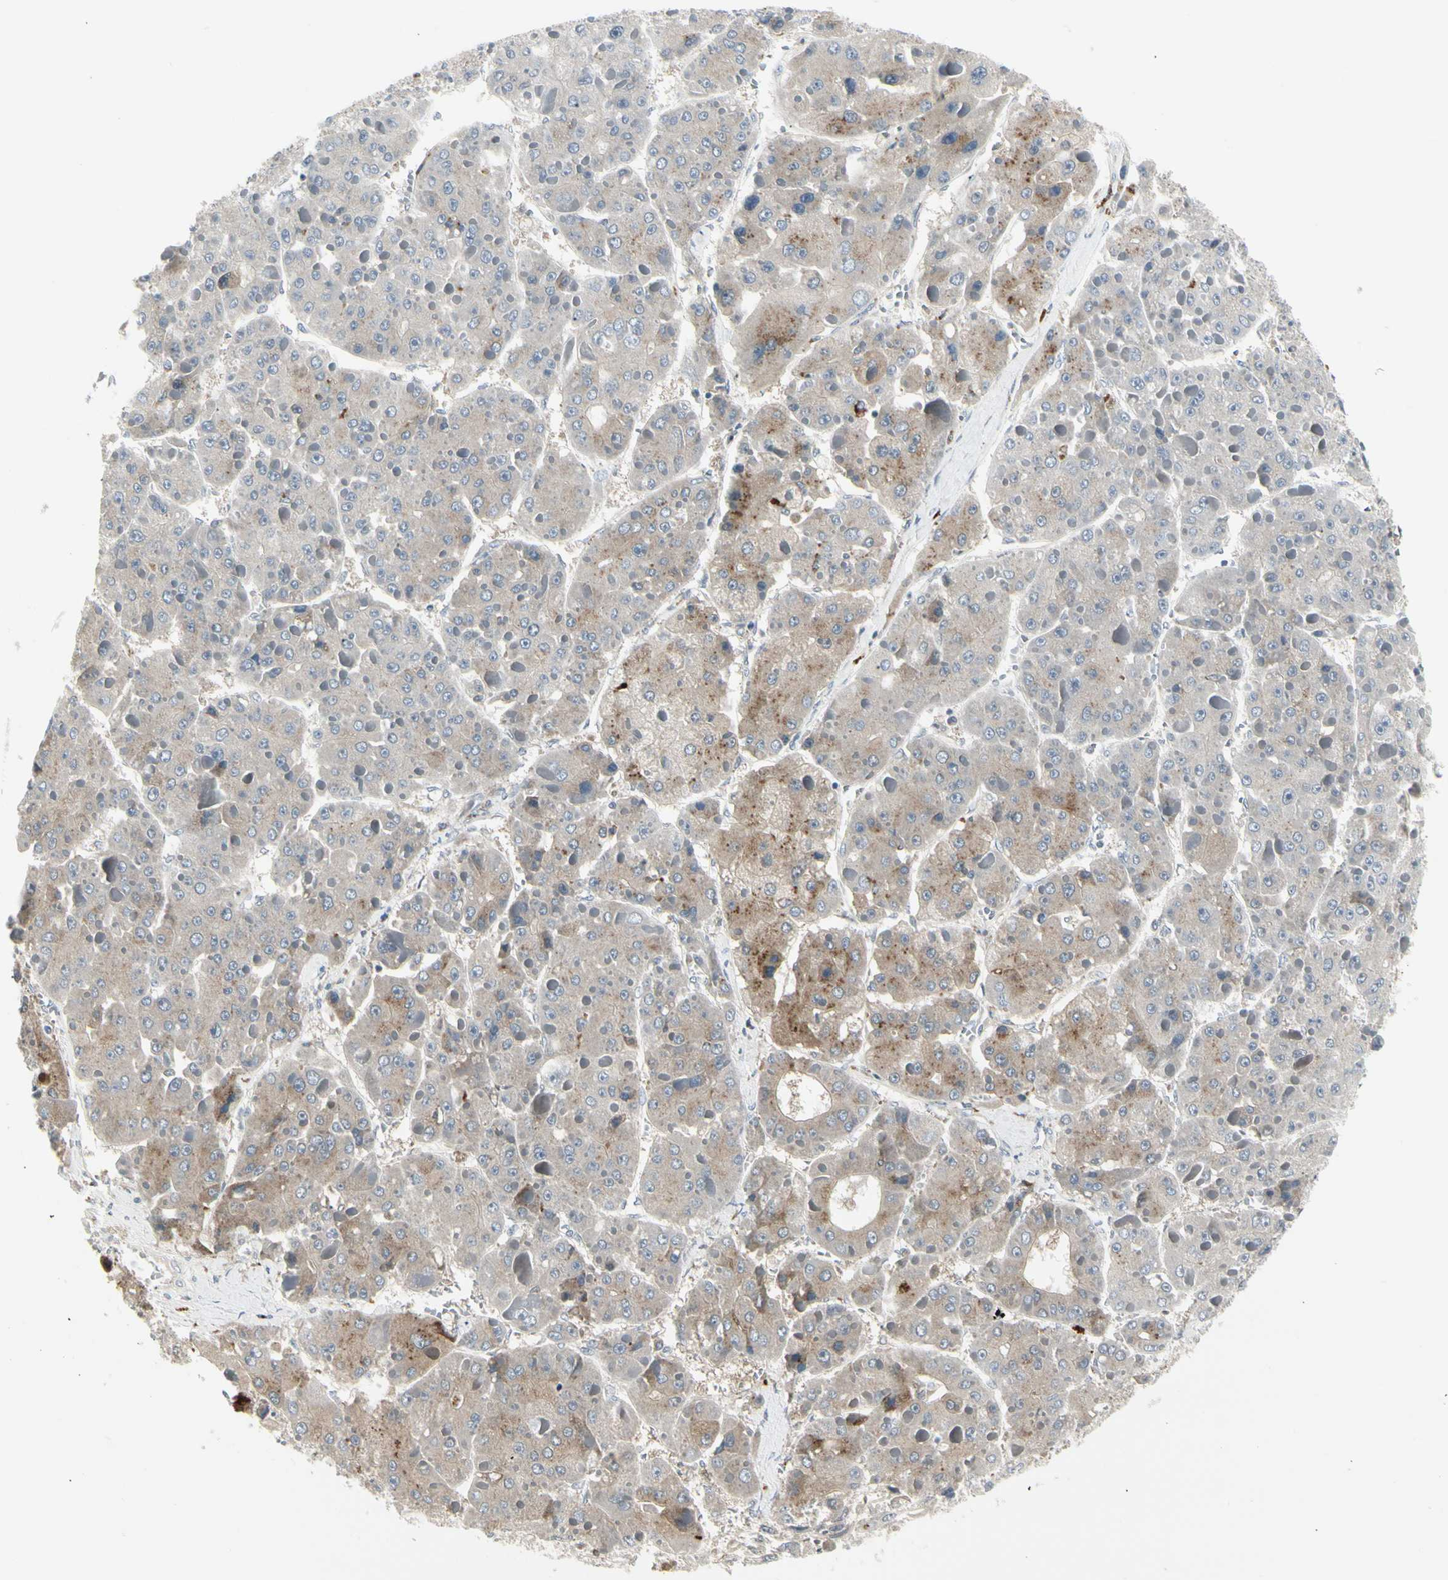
{"staining": {"intensity": "weak", "quantity": "25%-75%", "location": "cytoplasmic/membranous"}, "tissue": "liver cancer", "cell_type": "Tumor cells", "image_type": "cancer", "snomed": [{"axis": "morphology", "description": "Carcinoma, Hepatocellular, NOS"}, {"axis": "topography", "description": "Liver"}], "caption": "Immunohistochemistry image of neoplastic tissue: liver cancer stained using IHC displays low levels of weak protein expression localized specifically in the cytoplasmic/membranous of tumor cells, appearing as a cytoplasmic/membranous brown color.", "gene": "GRN", "patient": {"sex": "female", "age": 73}}